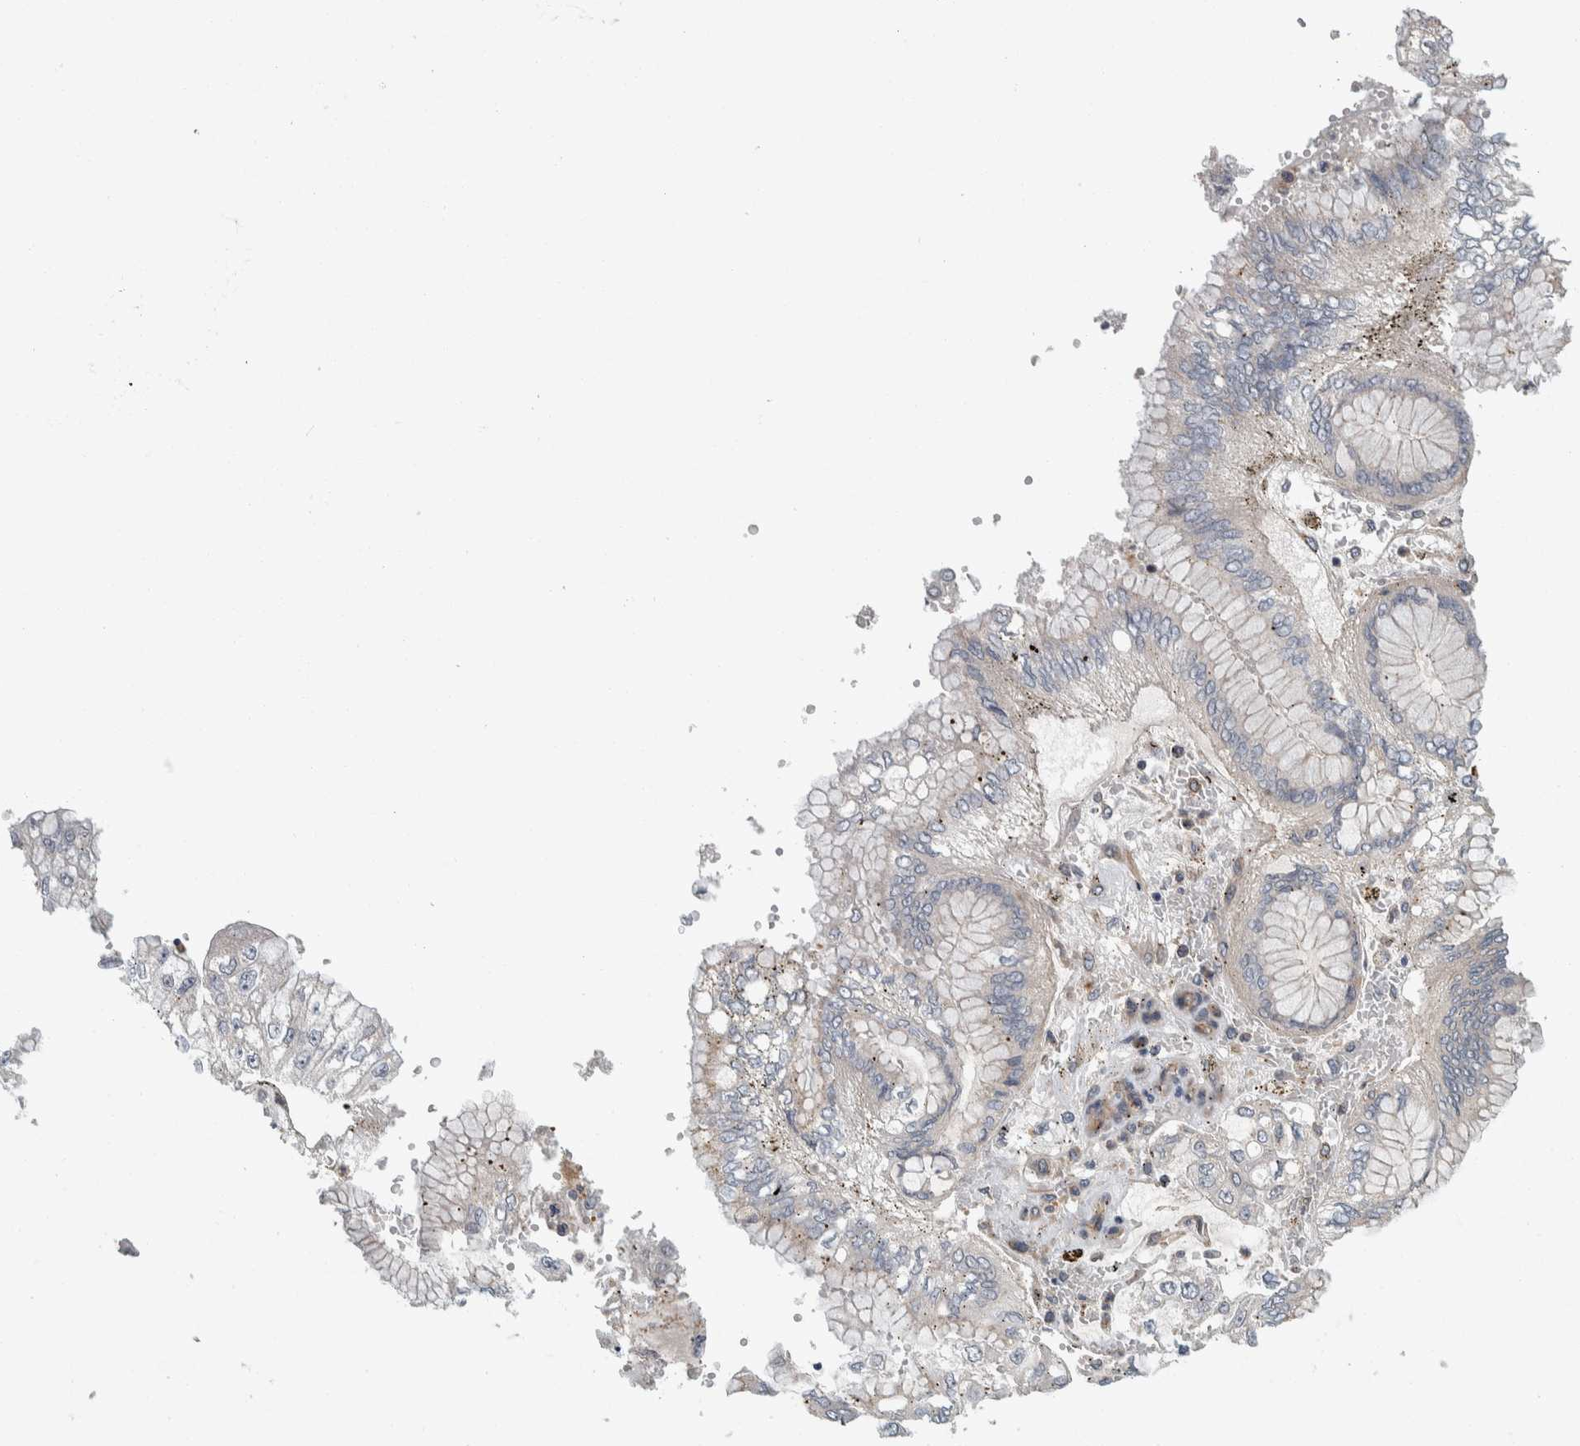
{"staining": {"intensity": "negative", "quantity": "none", "location": "none"}, "tissue": "stomach cancer", "cell_type": "Tumor cells", "image_type": "cancer", "snomed": [{"axis": "morphology", "description": "Adenocarcinoma, NOS"}, {"axis": "topography", "description": "Stomach"}], "caption": "DAB immunohistochemical staining of stomach adenocarcinoma exhibits no significant expression in tumor cells.", "gene": "KCNJ3", "patient": {"sex": "male", "age": 76}}